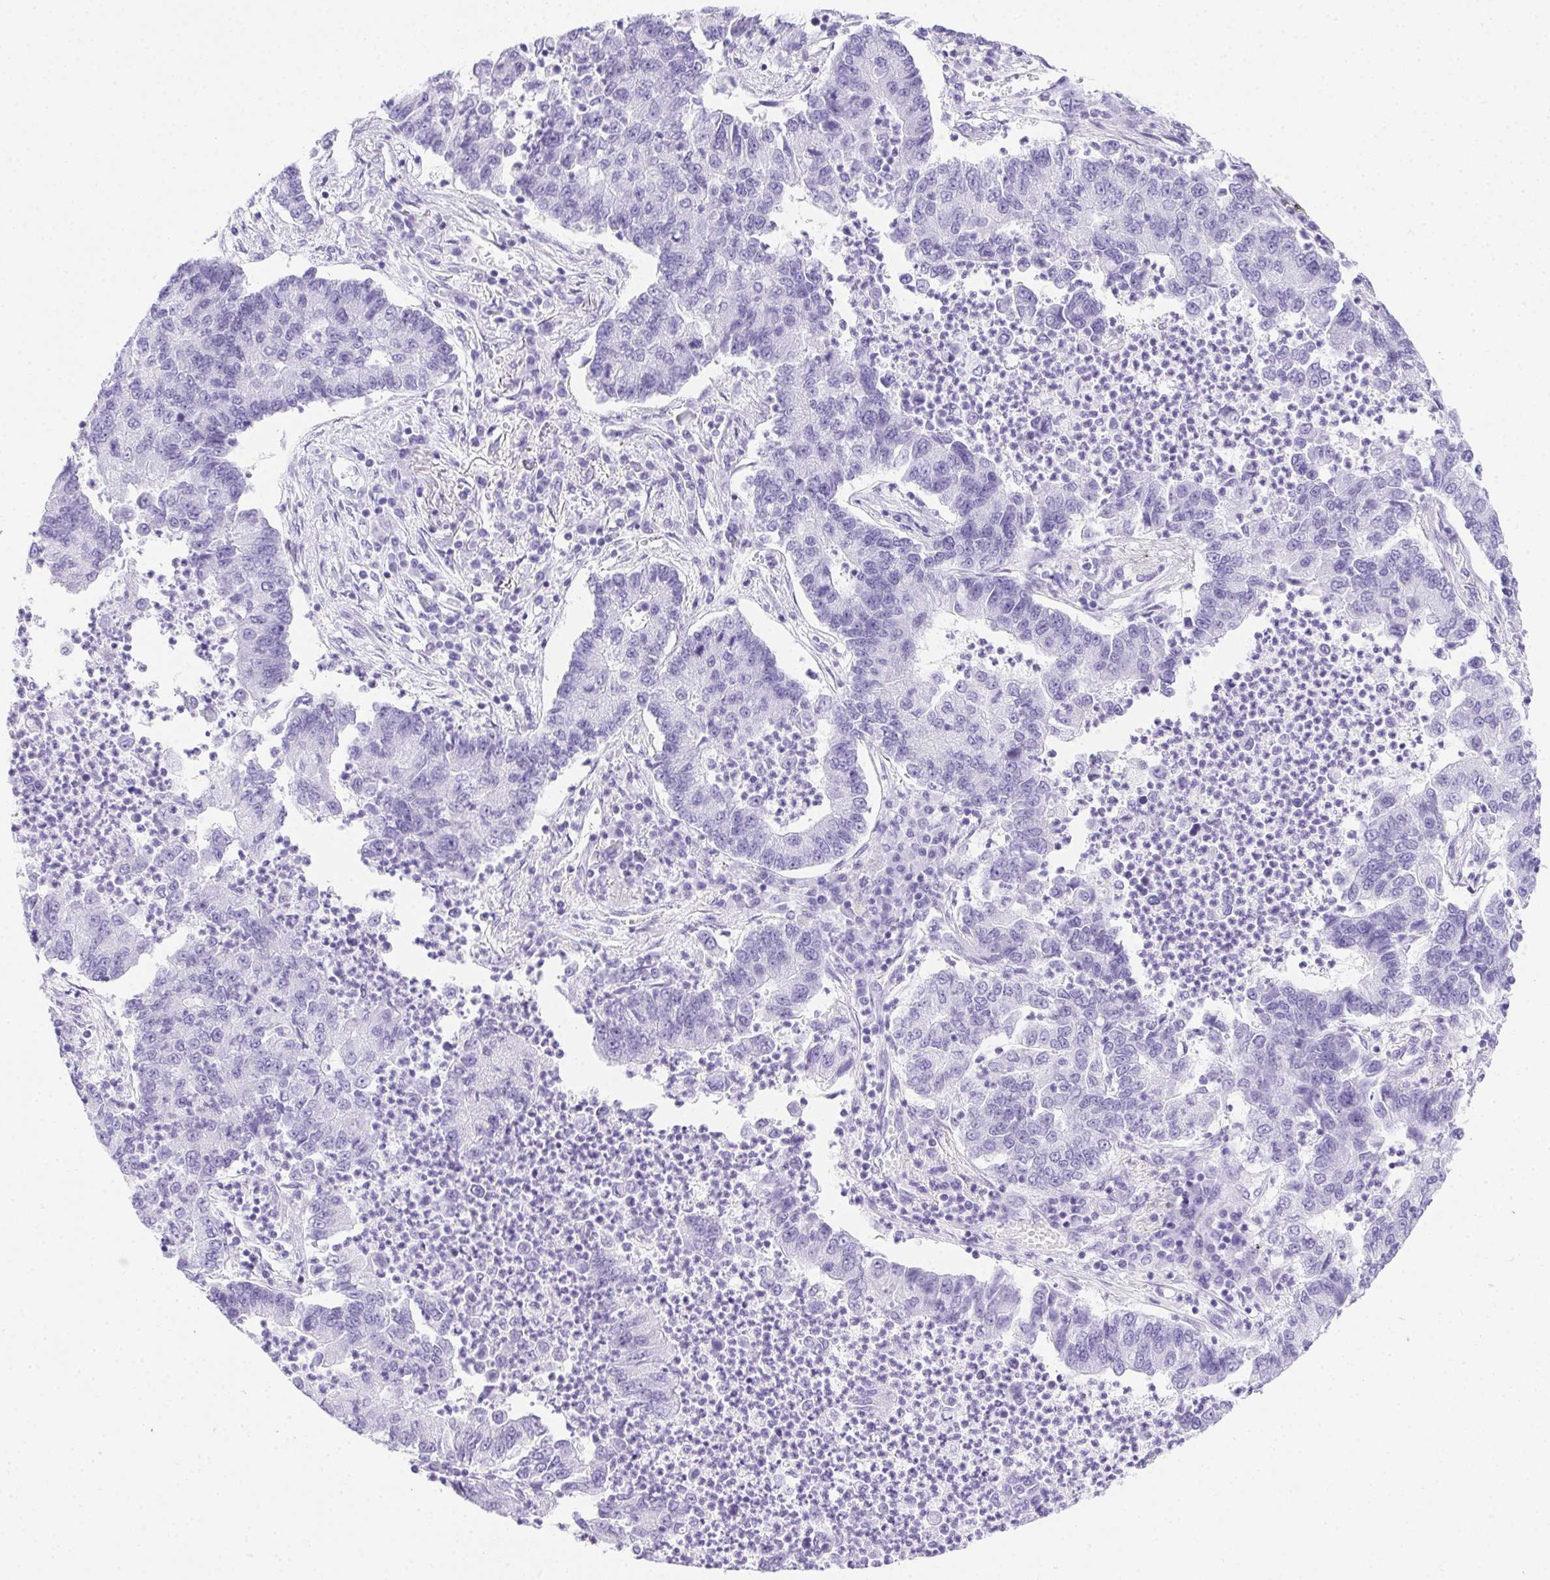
{"staining": {"intensity": "negative", "quantity": "none", "location": "none"}, "tissue": "lung cancer", "cell_type": "Tumor cells", "image_type": "cancer", "snomed": [{"axis": "morphology", "description": "Adenocarcinoma, NOS"}, {"axis": "topography", "description": "Lung"}], "caption": "Photomicrograph shows no protein positivity in tumor cells of adenocarcinoma (lung) tissue.", "gene": "SPACA5B", "patient": {"sex": "female", "age": 57}}